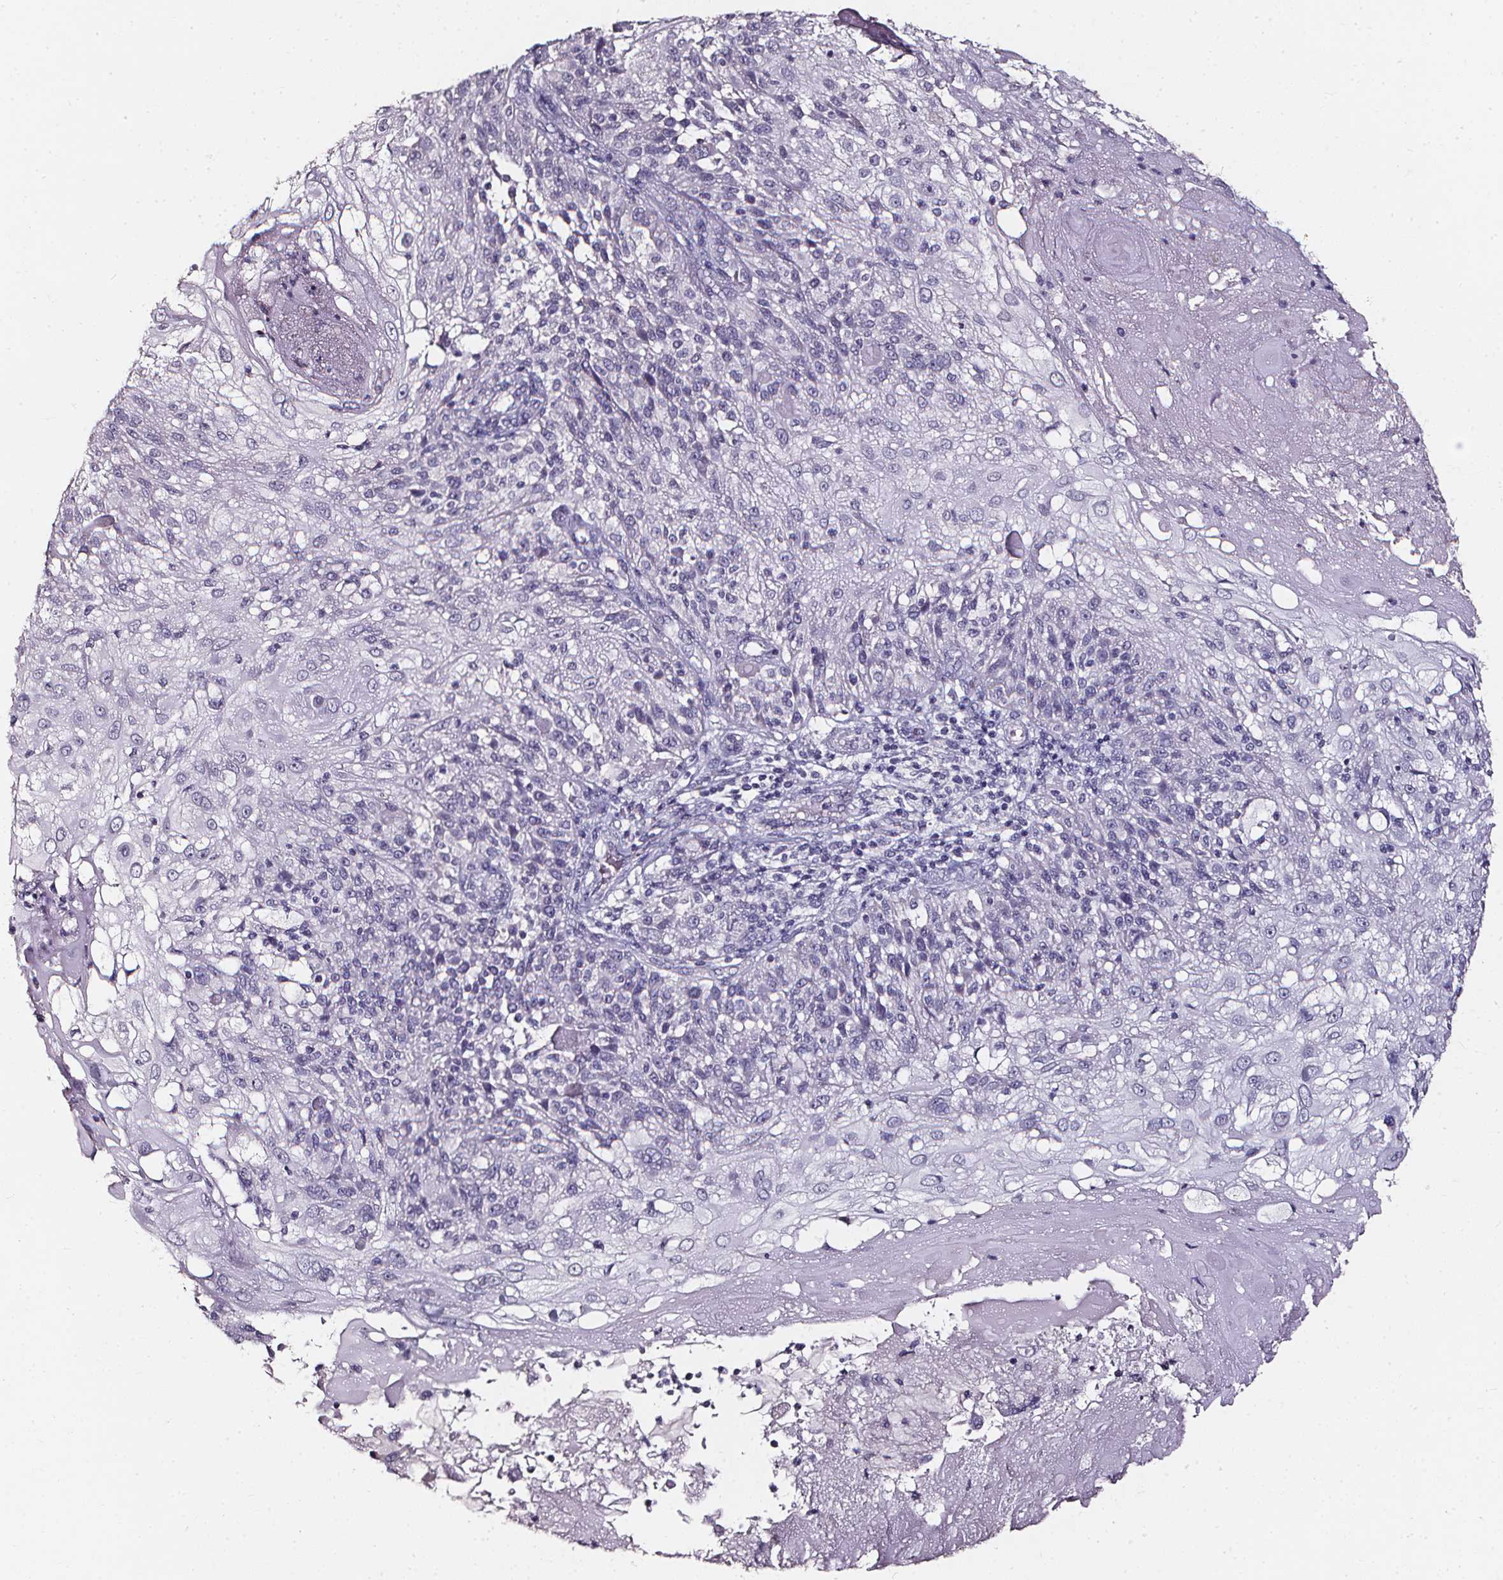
{"staining": {"intensity": "negative", "quantity": "none", "location": "none"}, "tissue": "skin cancer", "cell_type": "Tumor cells", "image_type": "cancer", "snomed": [{"axis": "morphology", "description": "Normal tissue, NOS"}, {"axis": "morphology", "description": "Squamous cell carcinoma, NOS"}, {"axis": "topography", "description": "Skin"}], "caption": "High power microscopy micrograph of an immunohistochemistry (IHC) micrograph of skin squamous cell carcinoma, revealing no significant staining in tumor cells.", "gene": "DEFA5", "patient": {"sex": "female", "age": 83}}